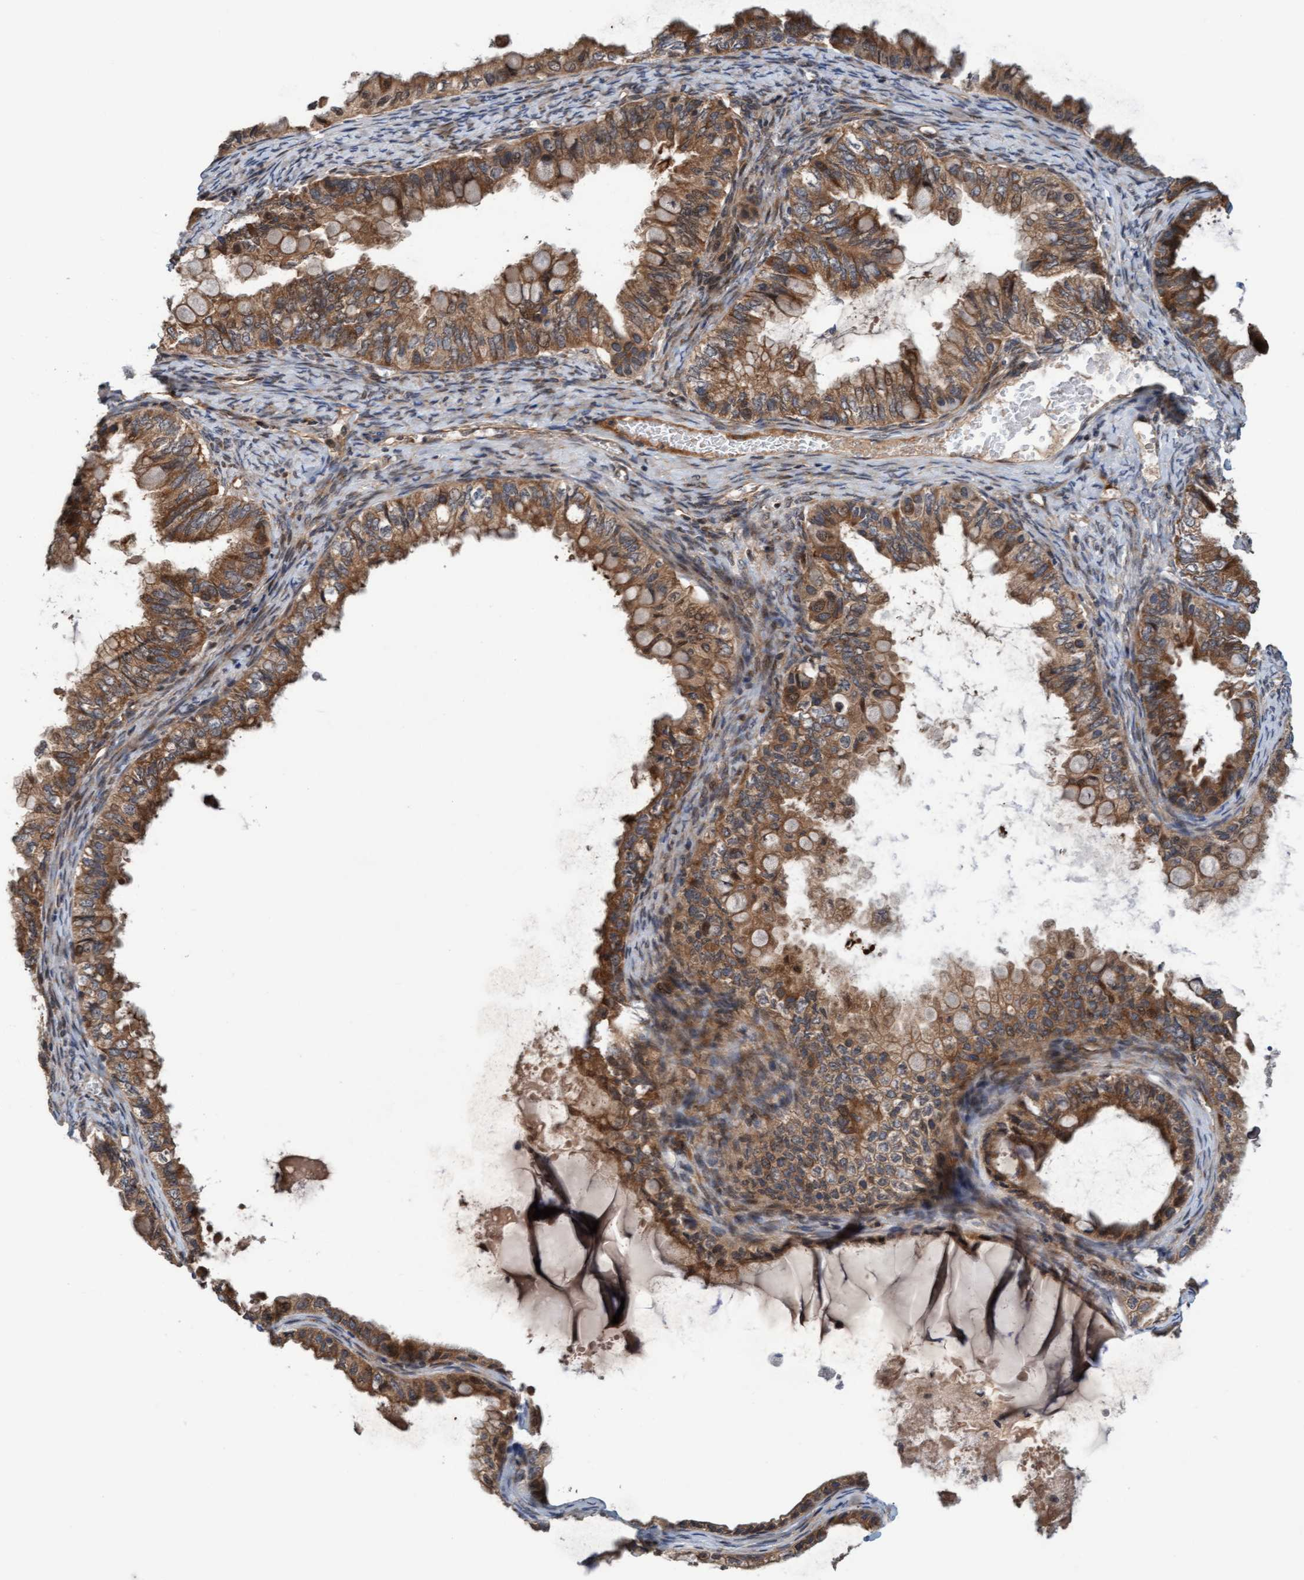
{"staining": {"intensity": "moderate", "quantity": ">75%", "location": "cytoplasmic/membranous"}, "tissue": "ovarian cancer", "cell_type": "Tumor cells", "image_type": "cancer", "snomed": [{"axis": "morphology", "description": "Cystadenocarcinoma, mucinous, NOS"}, {"axis": "topography", "description": "Ovary"}], "caption": "Brown immunohistochemical staining in human ovarian cancer (mucinous cystadenocarcinoma) reveals moderate cytoplasmic/membranous staining in approximately >75% of tumor cells. (brown staining indicates protein expression, while blue staining denotes nuclei).", "gene": "MLXIP", "patient": {"sex": "female", "age": 80}}